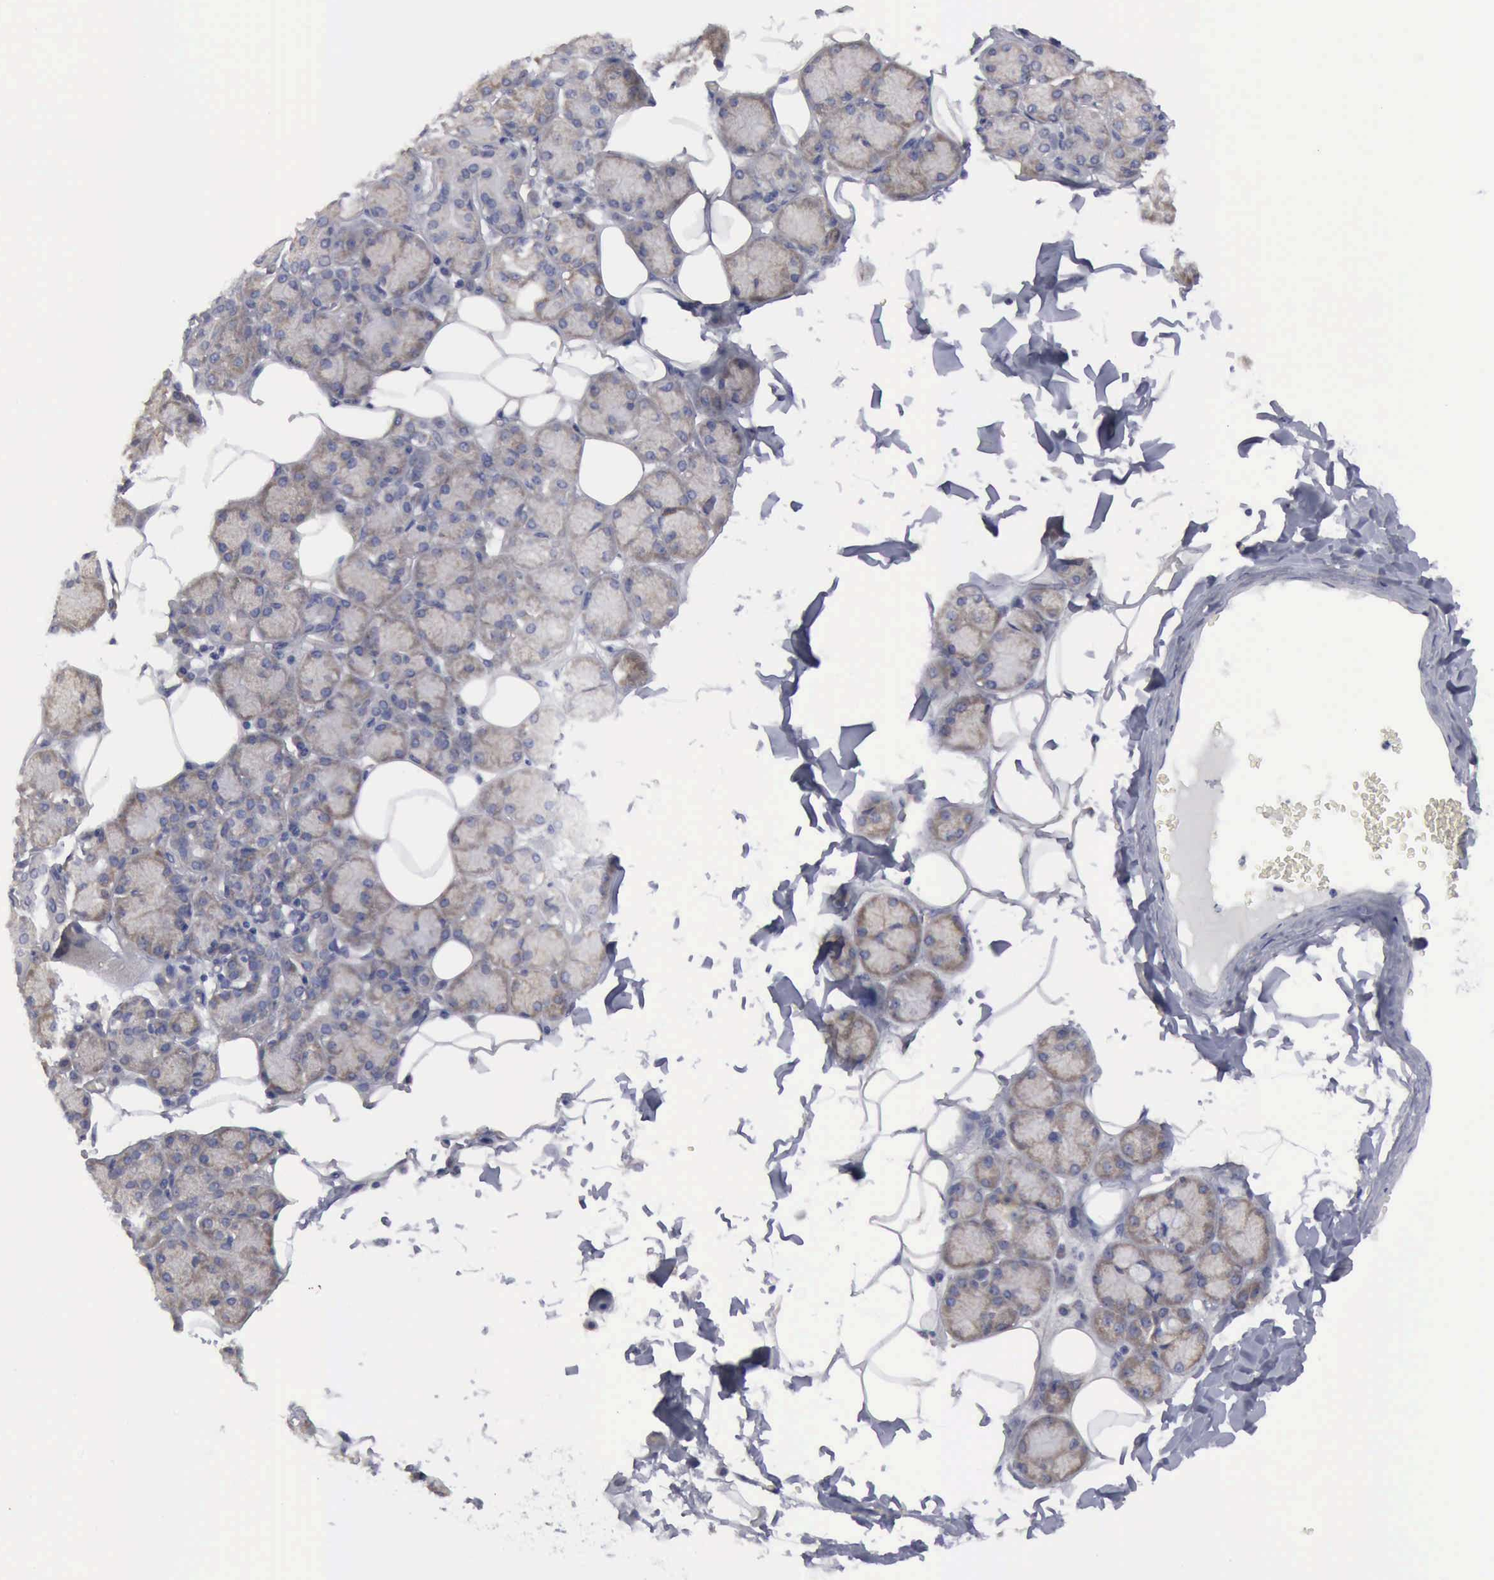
{"staining": {"intensity": "negative", "quantity": "none", "location": "none"}, "tissue": "salivary gland", "cell_type": "Glandular cells", "image_type": "normal", "snomed": [{"axis": "morphology", "description": "Normal tissue, NOS"}, {"axis": "topography", "description": "Salivary gland"}], "caption": "Photomicrograph shows no significant protein positivity in glandular cells of unremarkable salivary gland.", "gene": "TXLNG", "patient": {"sex": "male", "age": 54}}